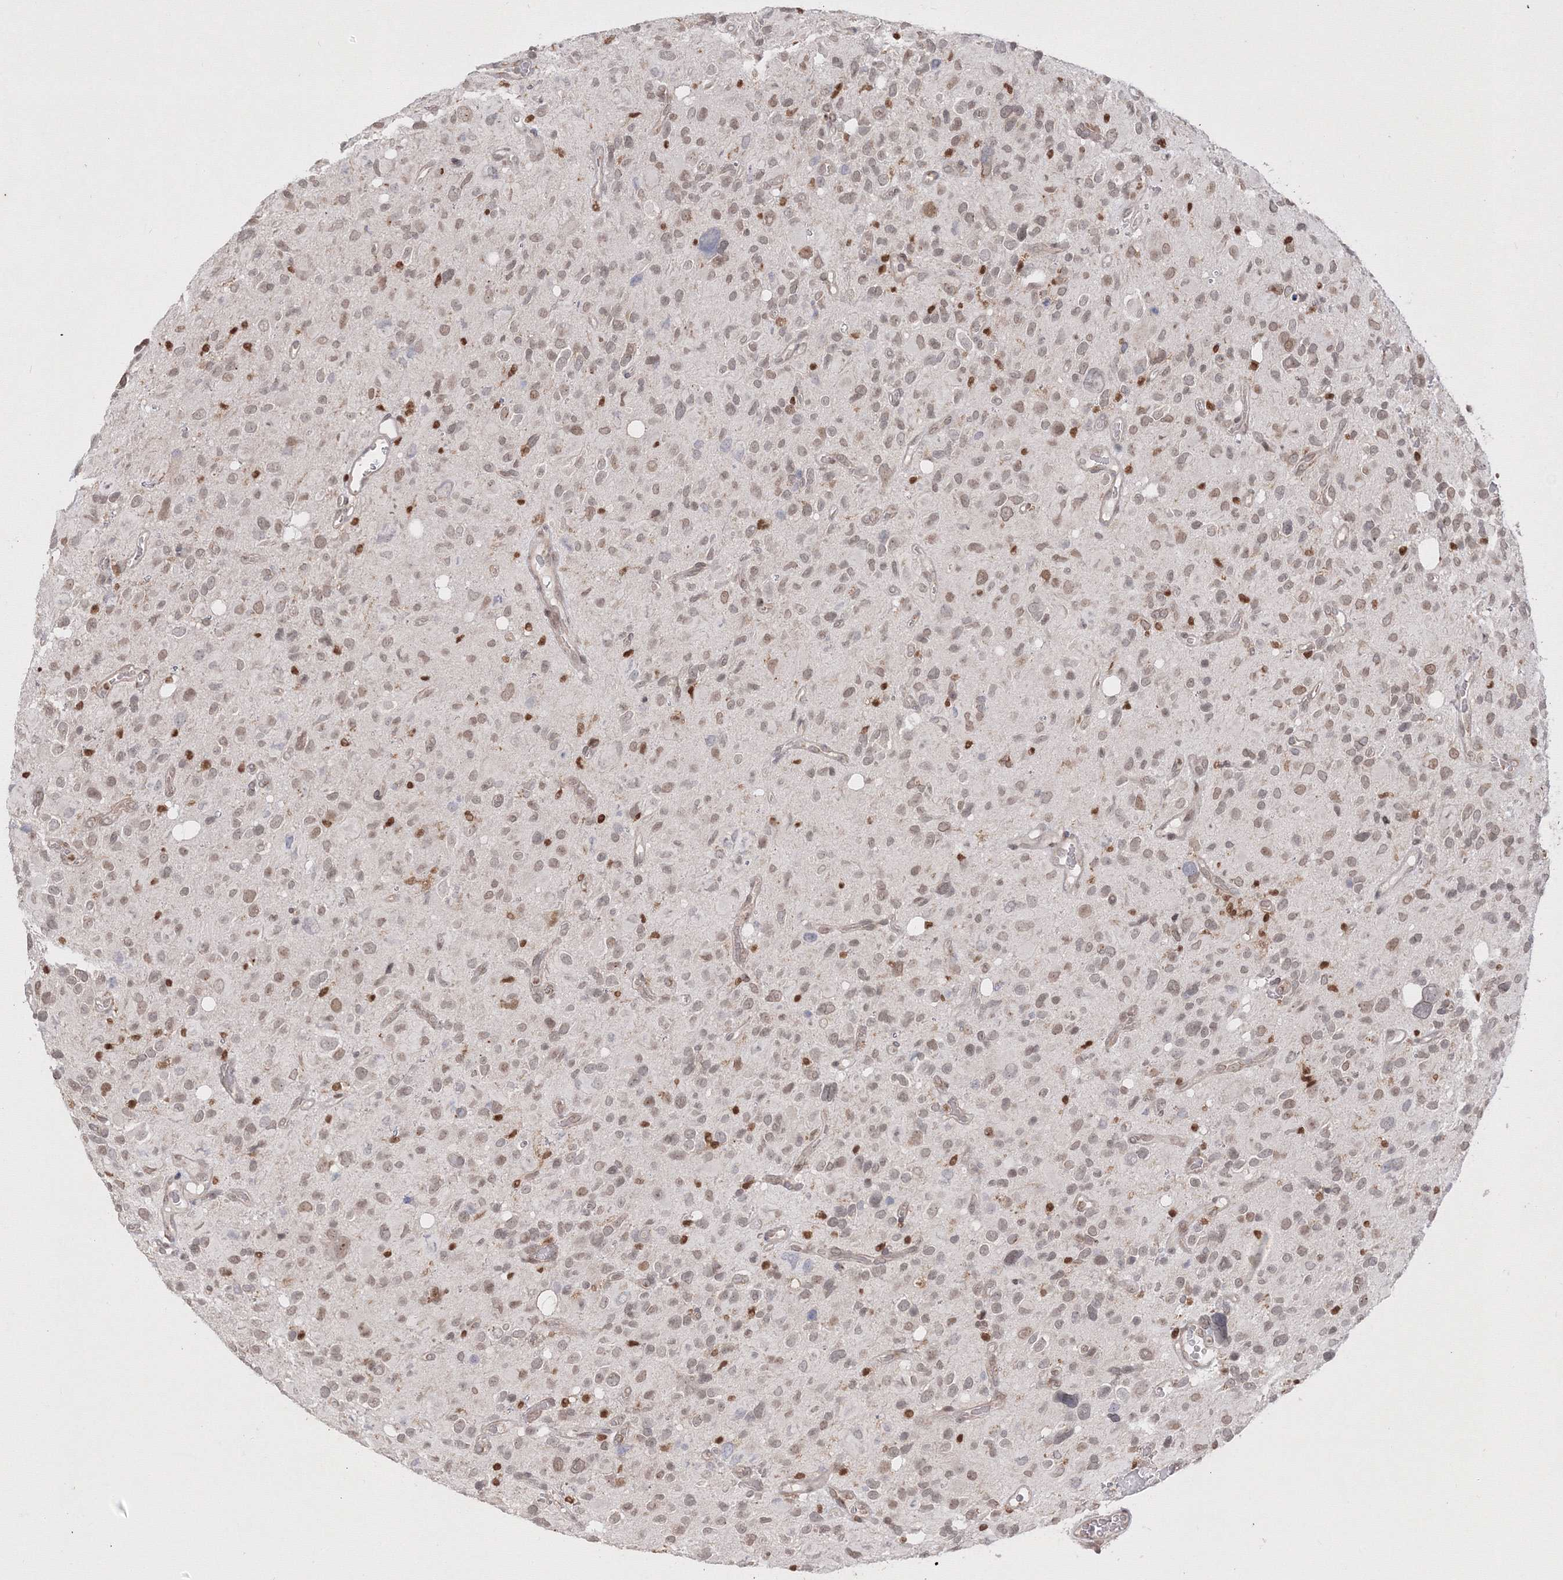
{"staining": {"intensity": "weak", "quantity": "25%-75%", "location": "nuclear"}, "tissue": "glioma", "cell_type": "Tumor cells", "image_type": "cancer", "snomed": [{"axis": "morphology", "description": "Glioma, malignant, High grade"}, {"axis": "topography", "description": "Brain"}], "caption": "Immunohistochemistry photomicrograph of high-grade glioma (malignant) stained for a protein (brown), which displays low levels of weak nuclear expression in about 25%-75% of tumor cells.", "gene": "TMEM50B", "patient": {"sex": "male", "age": 48}}